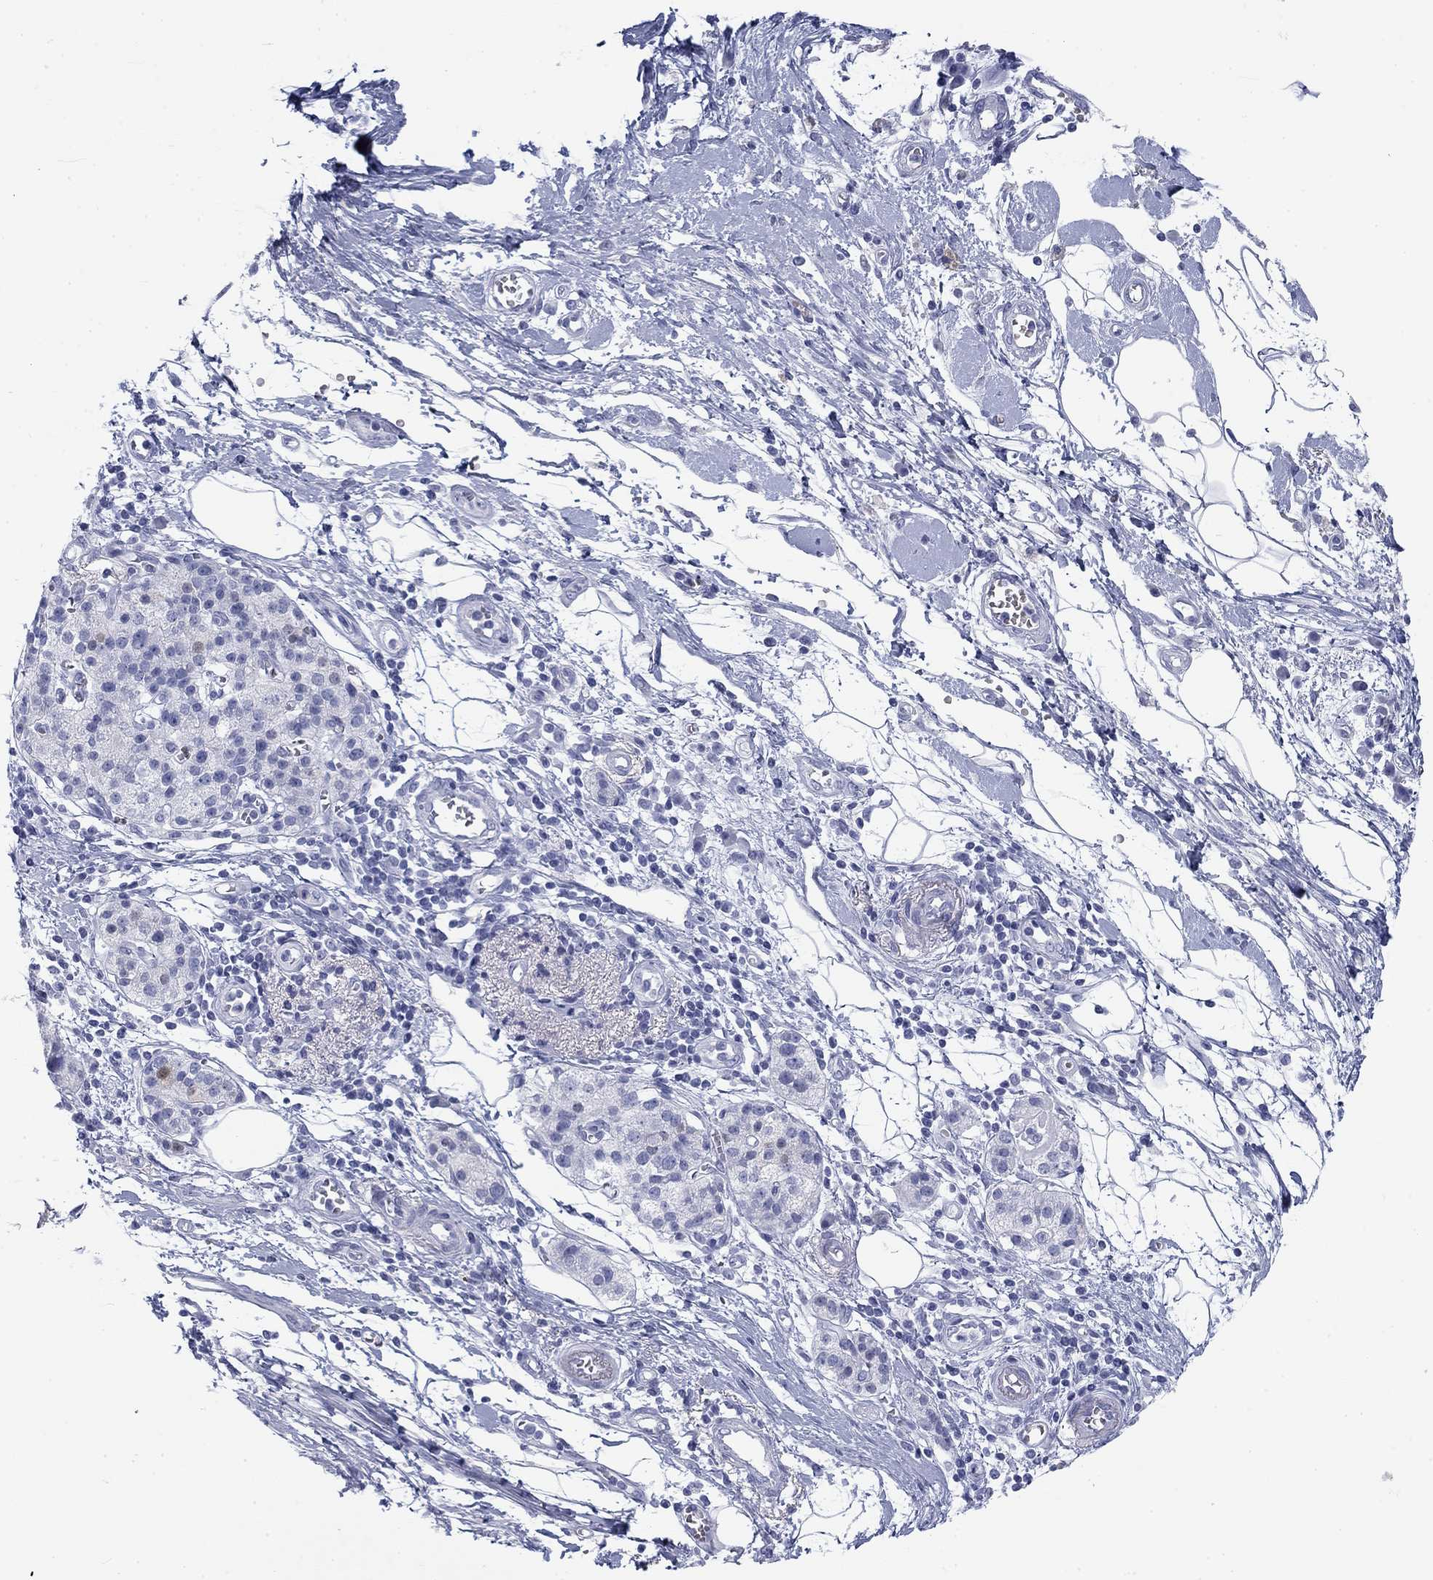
{"staining": {"intensity": "negative", "quantity": "none", "location": "none"}, "tissue": "pancreatic cancer", "cell_type": "Tumor cells", "image_type": "cancer", "snomed": [{"axis": "morphology", "description": "Adenocarcinoma, NOS"}, {"axis": "topography", "description": "Pancreas"}], "caption": "Tumor cells are negative for protein expression in human pancreatic cancer. (Brightfield microscopy of DAB (3,3'-diaminobenzidine) immunohistochemistry (IHC) at high magnification).", "gene": "CALB1", "patient": {"sex": "male", "age": 72}}